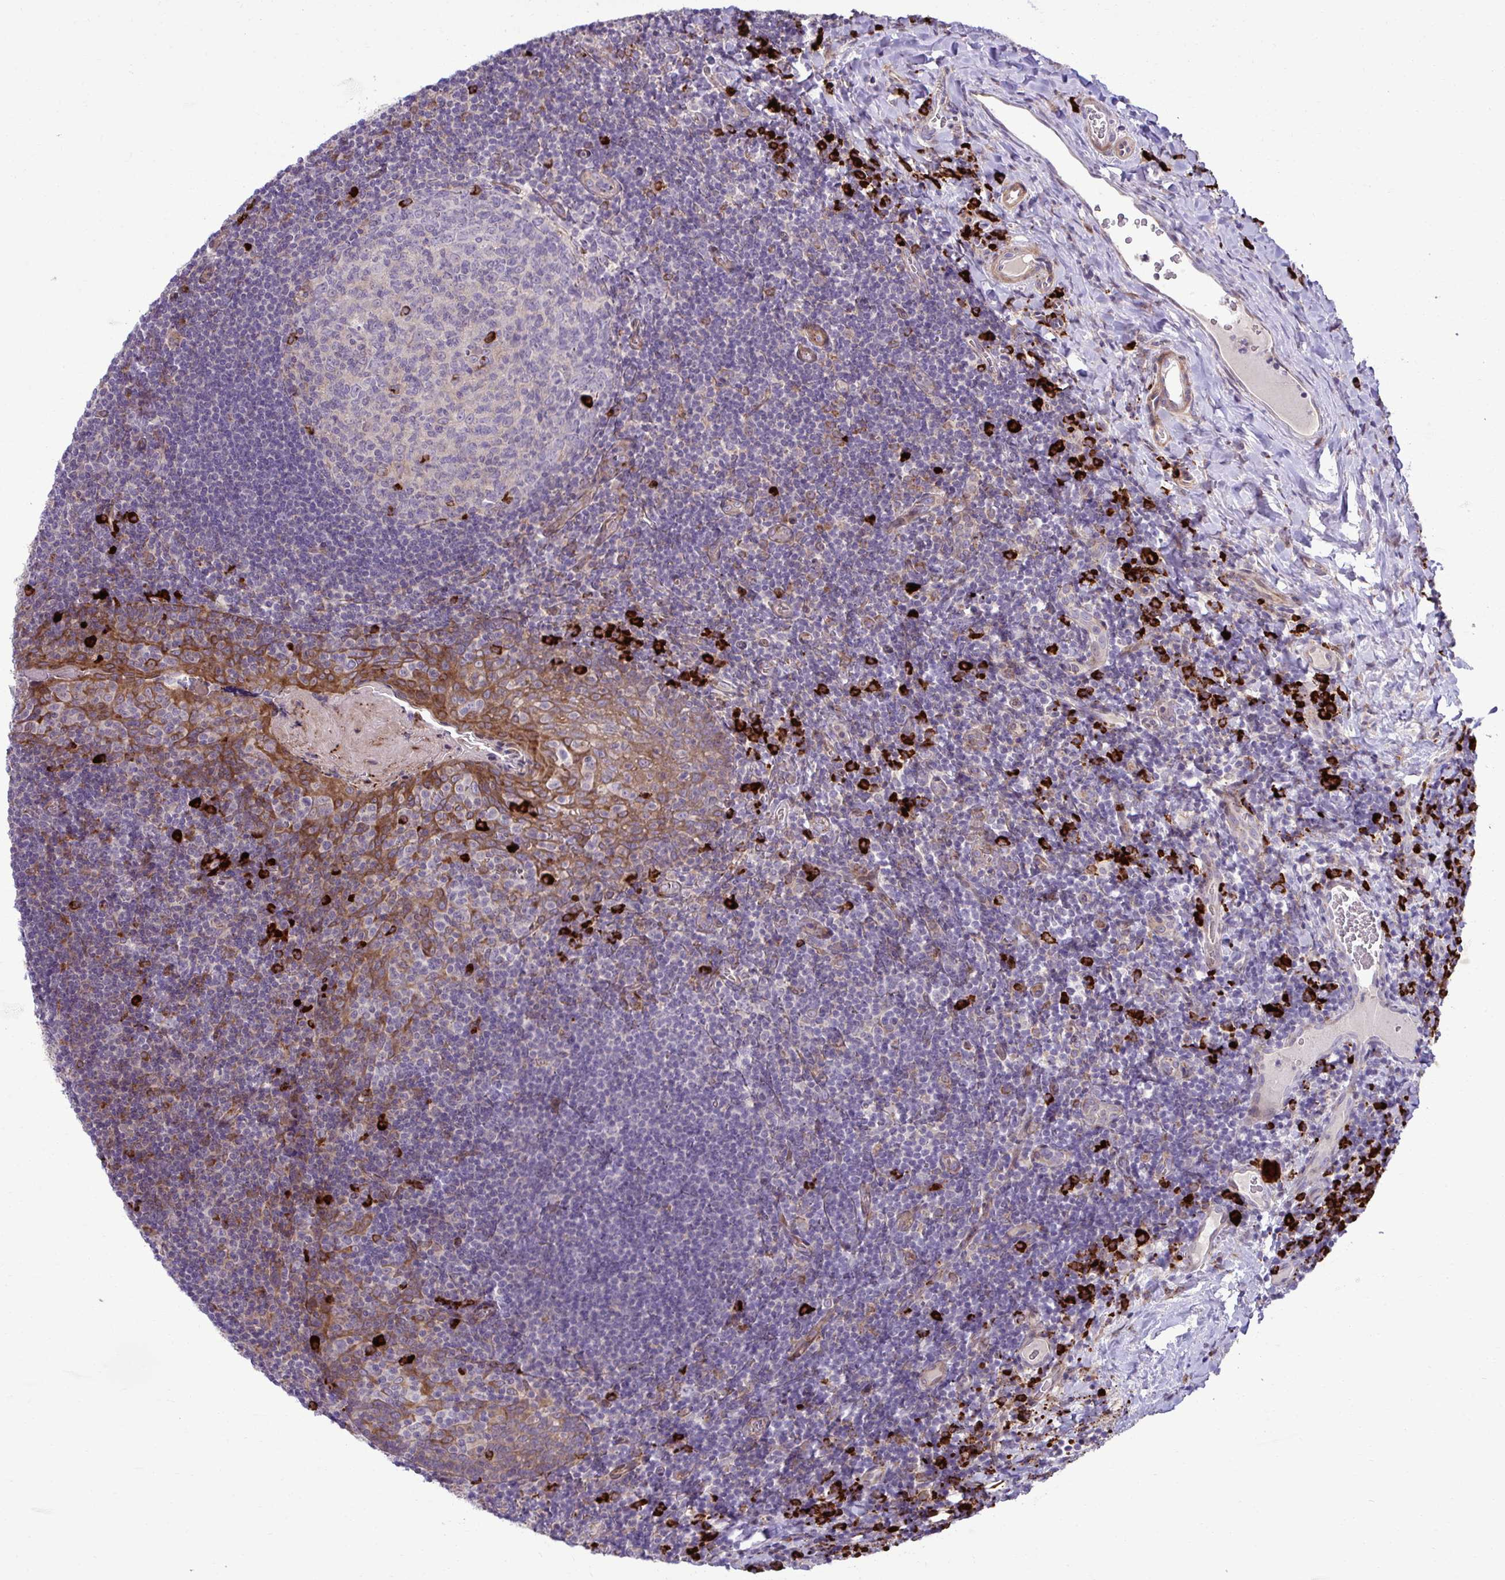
{"staining": {"intensity": "strong", "quantity": "<25%", "location": "cytoplasmic/membranous"}, "tissue": "tonsil", "cell_type": "Germinal center cells", "image_type": "normal", "snomed": [{"axis": "morphology", "description": "Normal tissue, NOS"}, {"axis": "morphology", "description": "Inflammation, NOS"}, {"axis": "topography", "description": "Tonsil"}], "caption": "Protein expression analysis of unremarkable tonsil displays strong cytoplasmic/membranous staining in approximately <25% of germinal center cells.", "gene": "LIMS1", "patient": {"sex": "female", "age": 31}}